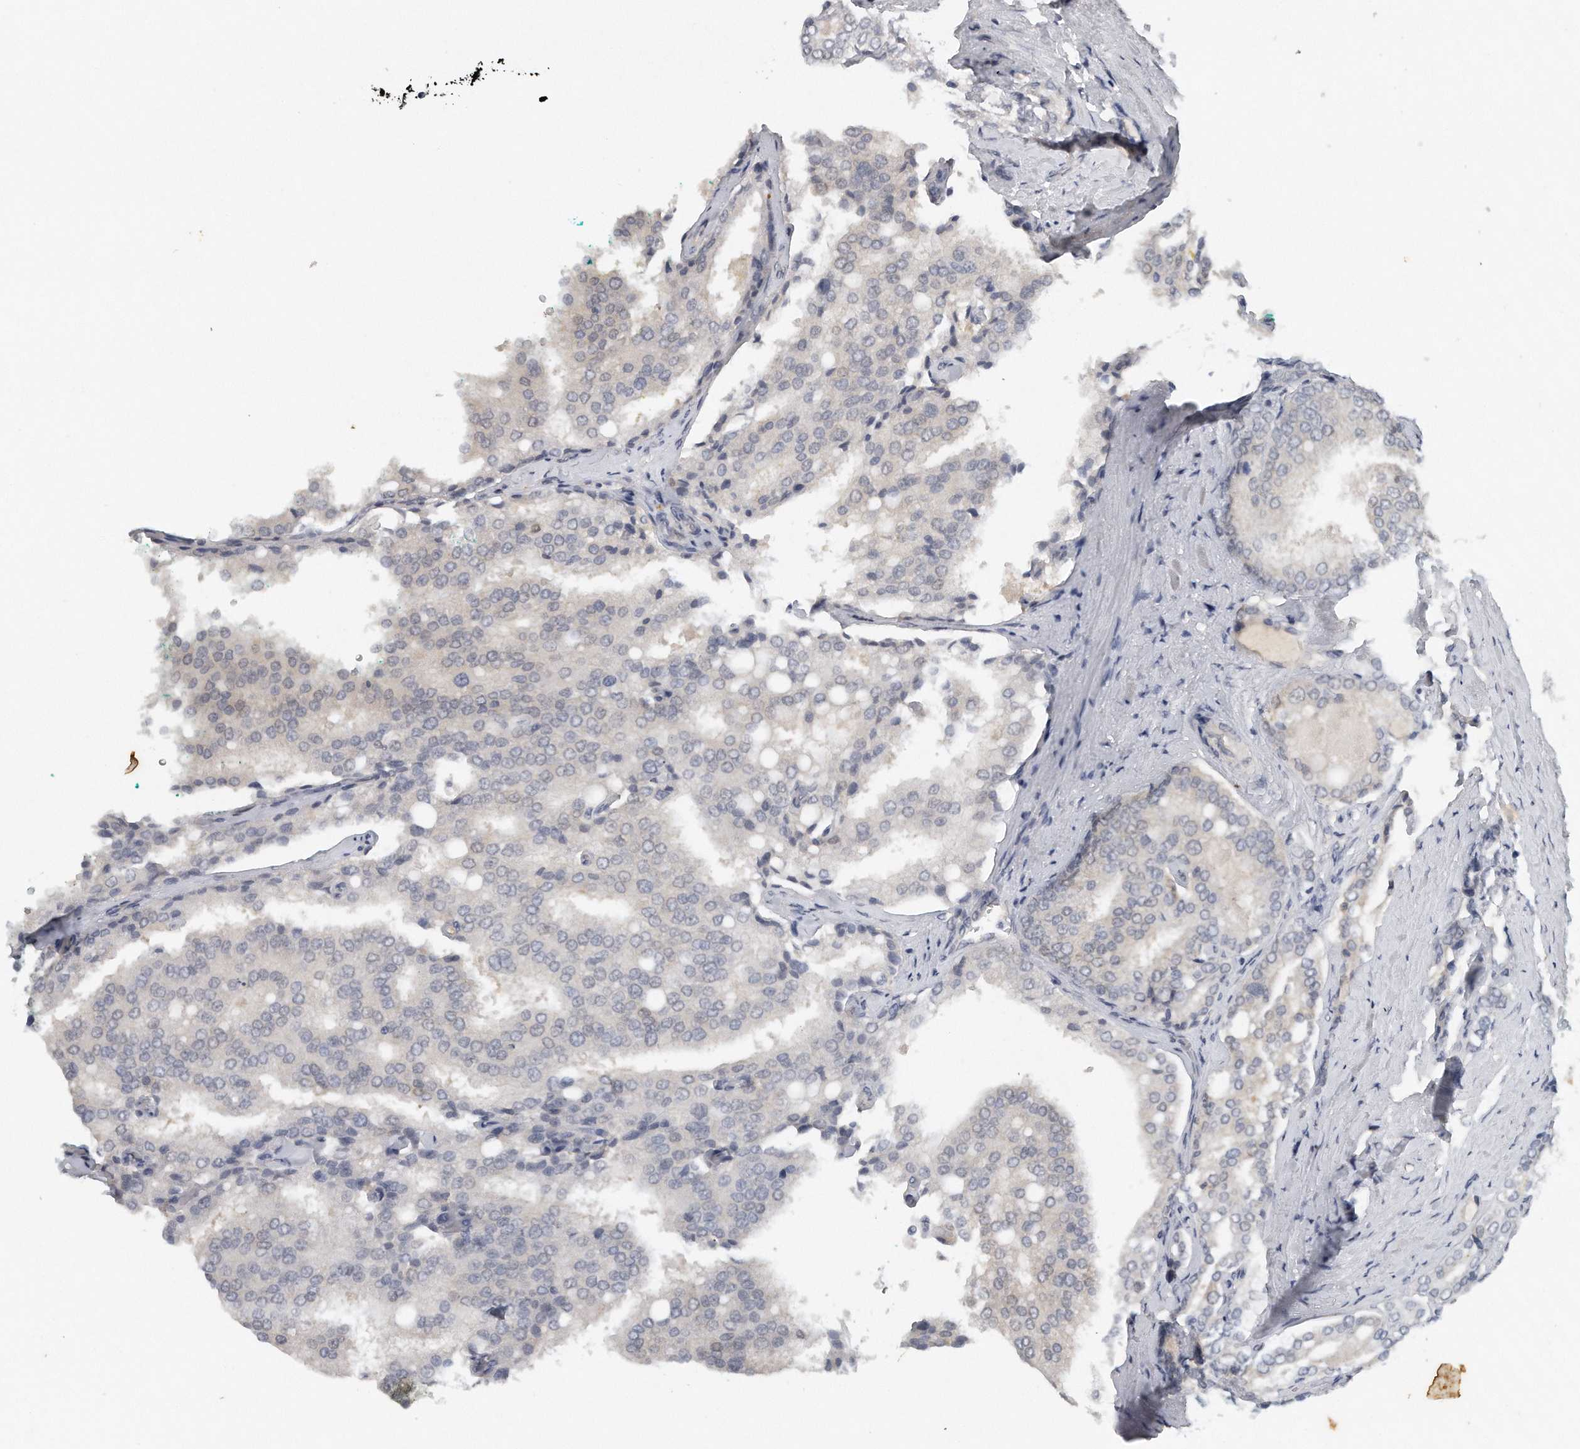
{"staining": {"intensity": "negative", "quantity": "none", "location": "none"}, "tissue": "prostate cancer", "cell_type": "Tumor cells", "image_type": "cancer", "snomed": [{"axis": "morphology", "description": "Adenocarcinoma, High grade"}, {"axis": "topography", "description": "Prostate"}], "caption": "Immunohistochemistry (IHC) image of prostate adenocarcinoma (high-grade) stained for a protein (brown), which demonstrates no staining in tumor cells.", "gene": "CAMK1", "patient": {"sex": "male", "age": 50}}